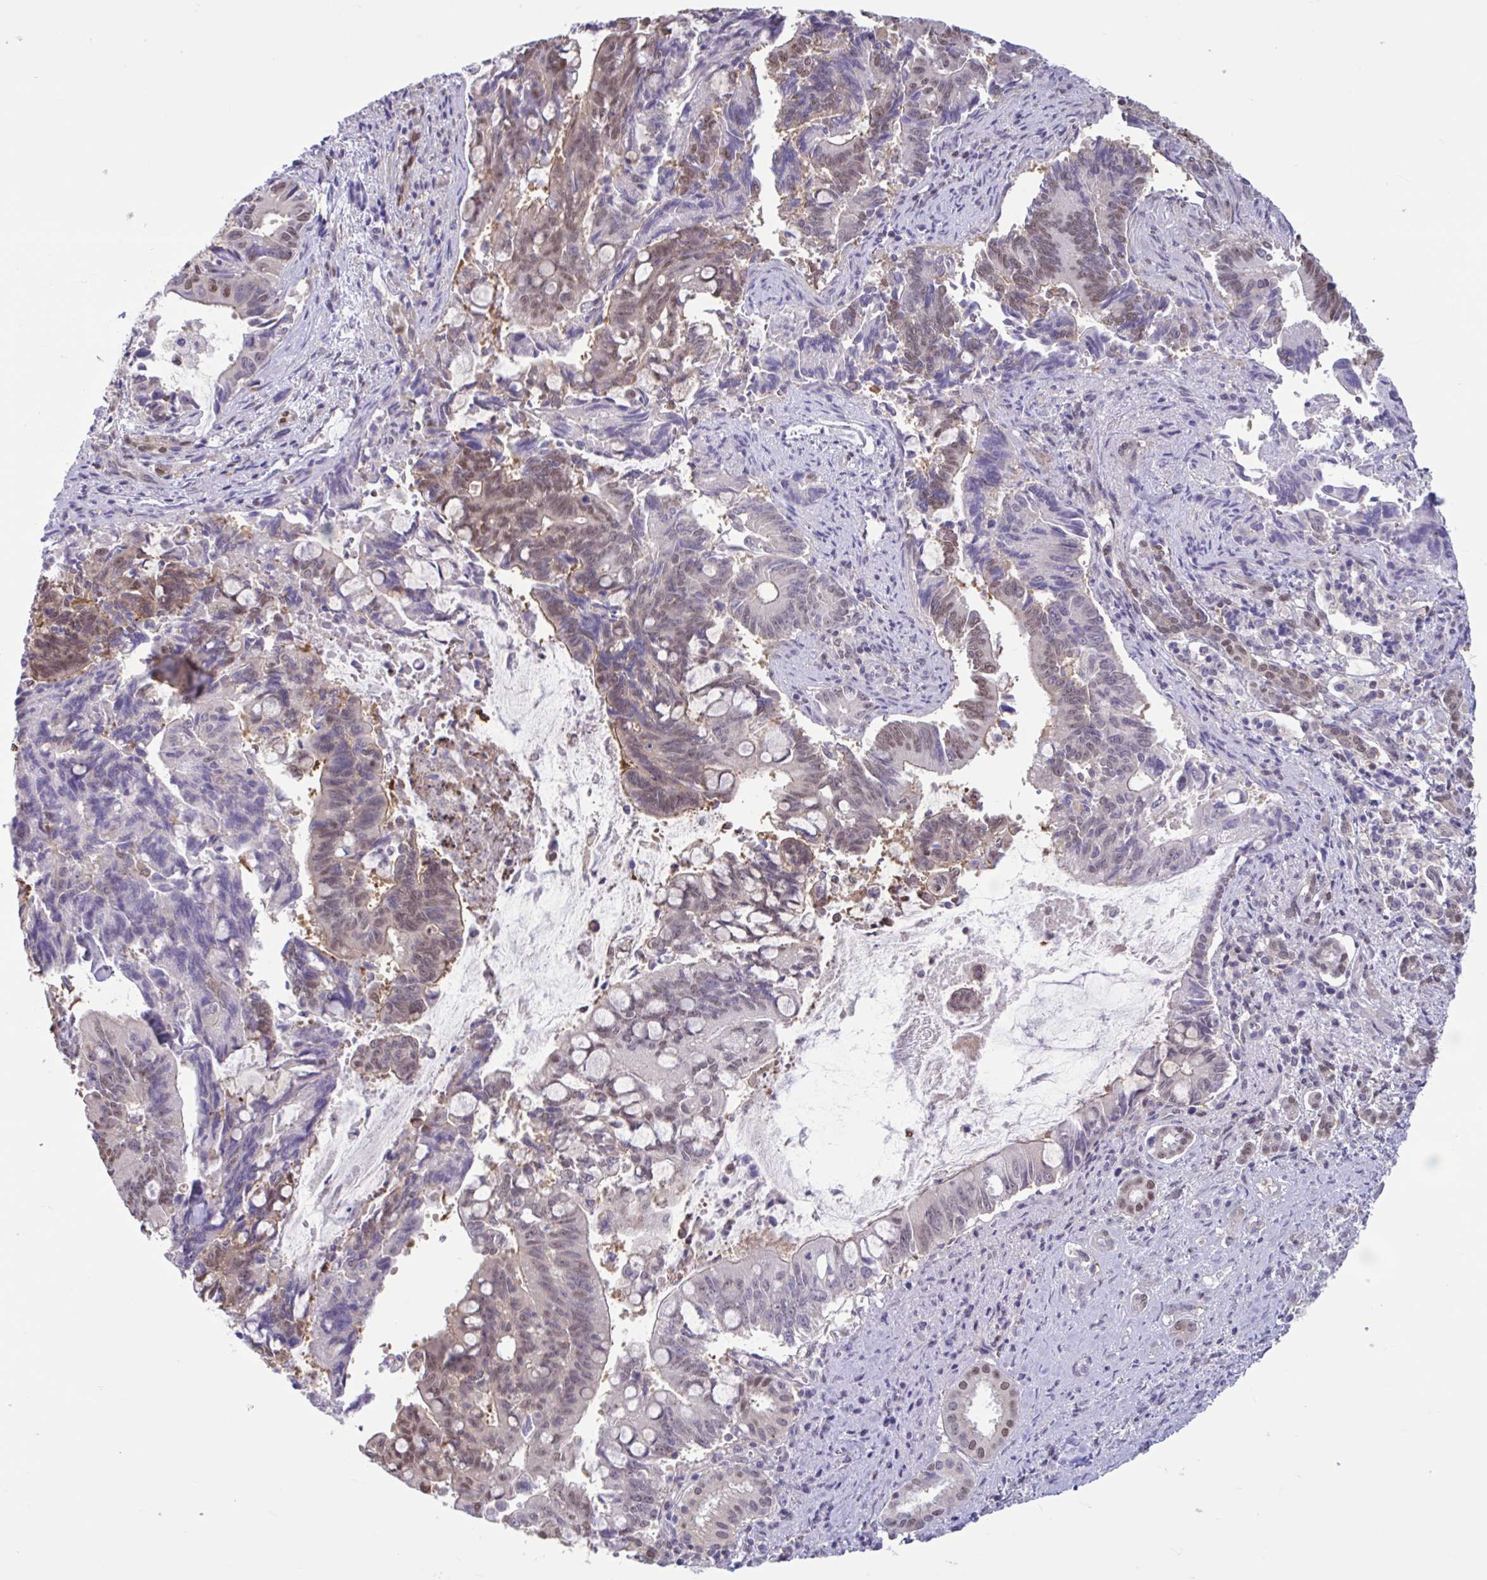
{"staining": {"intensity": "moderate", "quantity": "<25%", "location": "cytoplasmic/membranous,nuclear"}, "tissue": "pancreatic cancer", "cell_type": "Tumor cells", "image_type": "cancer", "snomed": [{"axis": "morphology", "description": "Adenocarcinoma, NOS"}, {"axis": "topography", "description": "Pancreas"}], "caption": "Pancreatic cancer (adenocarcinoma) stained with a brown dye demonstrates moderate cytoplasmic/membranous and nuclear positive positivity in approximately <25% of tumor cells.", "gene": "RBL1", "patient": {"sex": "male", "age": 68}}